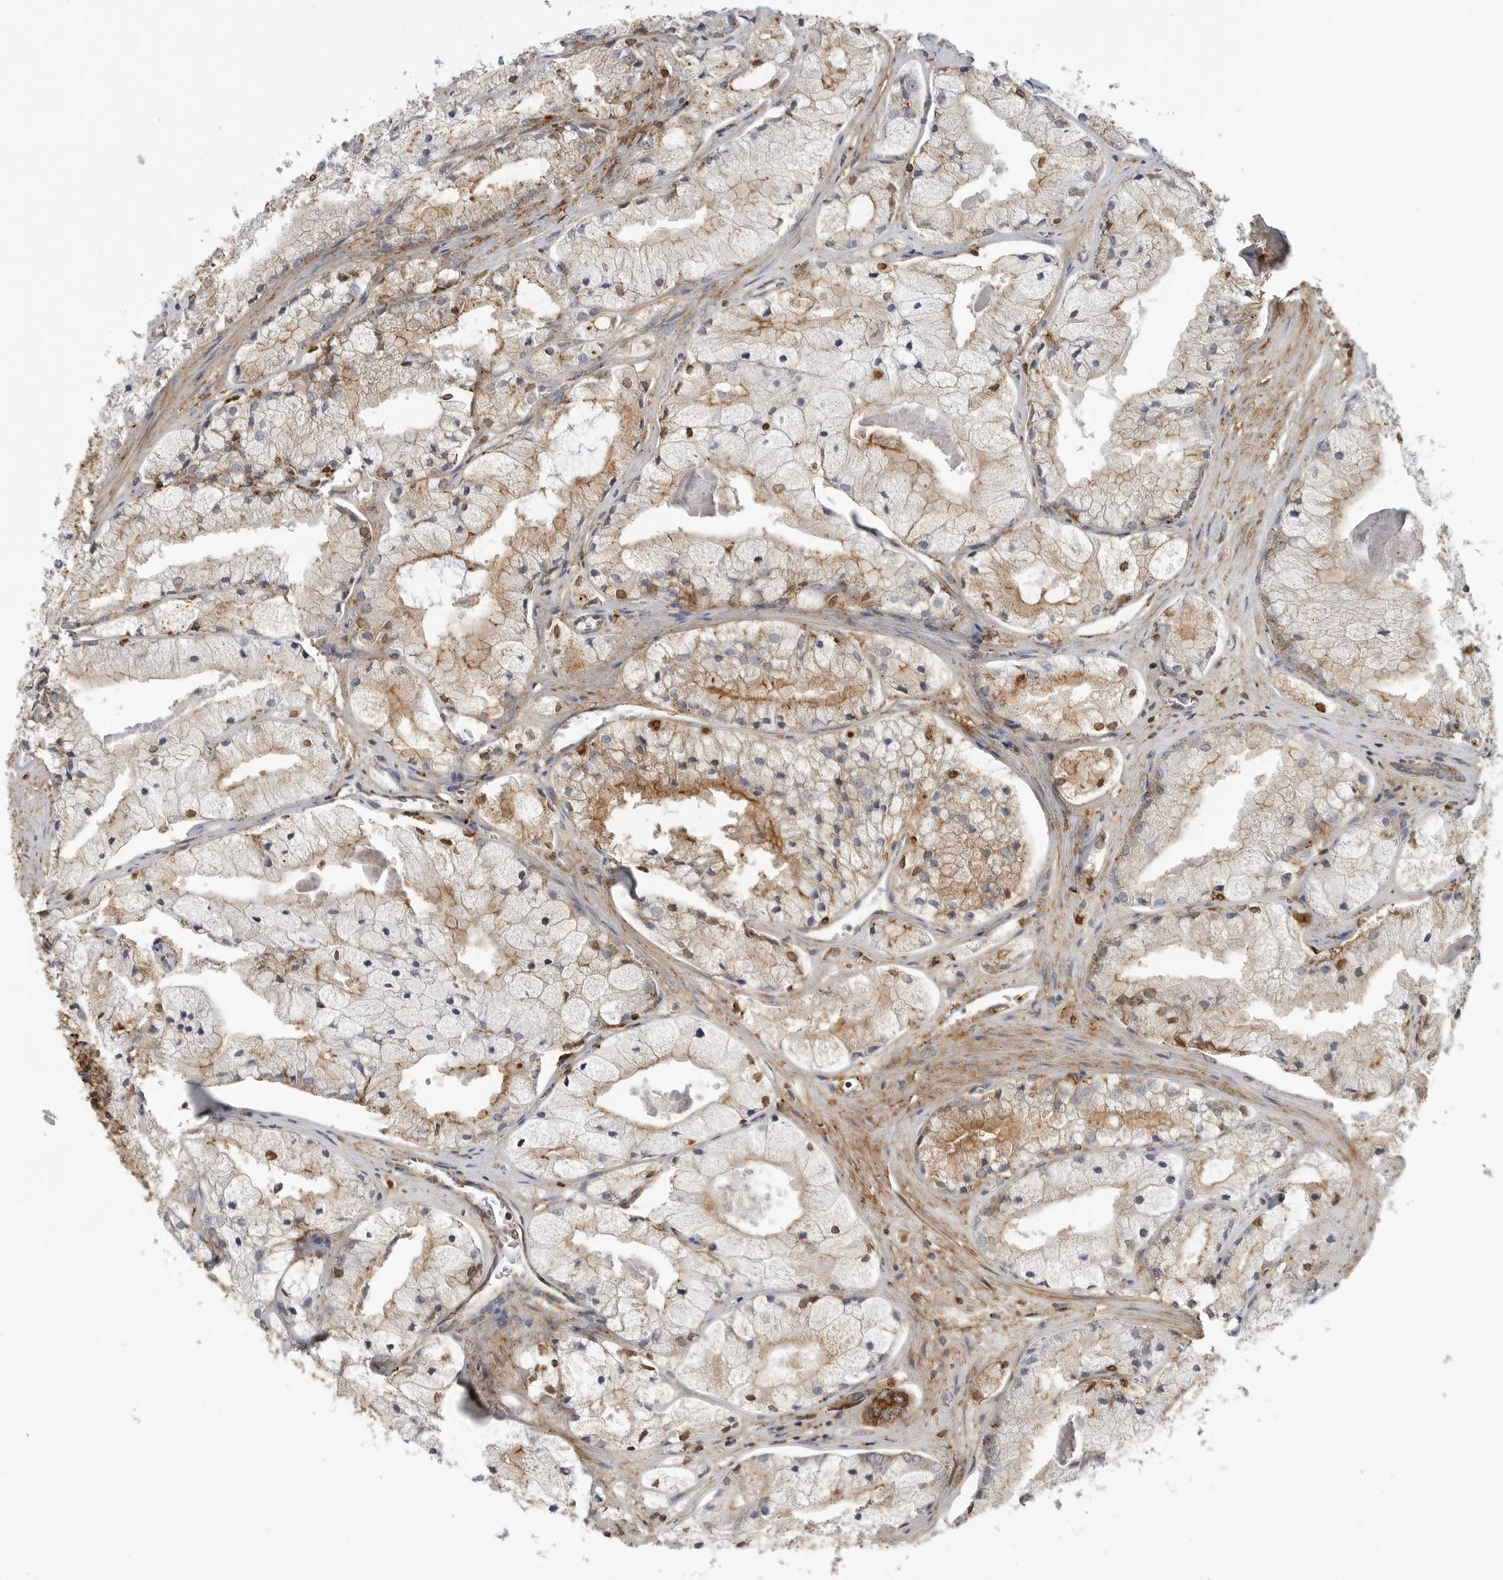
{"staining": {"intensity": "moderate", "quantity": "25%-75%", "location": "cytoplasmic/membranous"}, "tissue": "prostate cancer", "cell_type": "Tumor cells", "image_type": "cancer", "snomed": [{"axis": "morphology", "description": "Adenocarcinoma, High grade"}, {"axis": "topography", "description": "Prostate"}], "caption": "The micrograph displays a brown stain indicating the presence of a protein in the cytoplasmic/membranous of tumor cells in prostate adenocarcinoma (high-grade).", "gene": "ANXA11", "patient": {"sex": "male", "age": 50}}